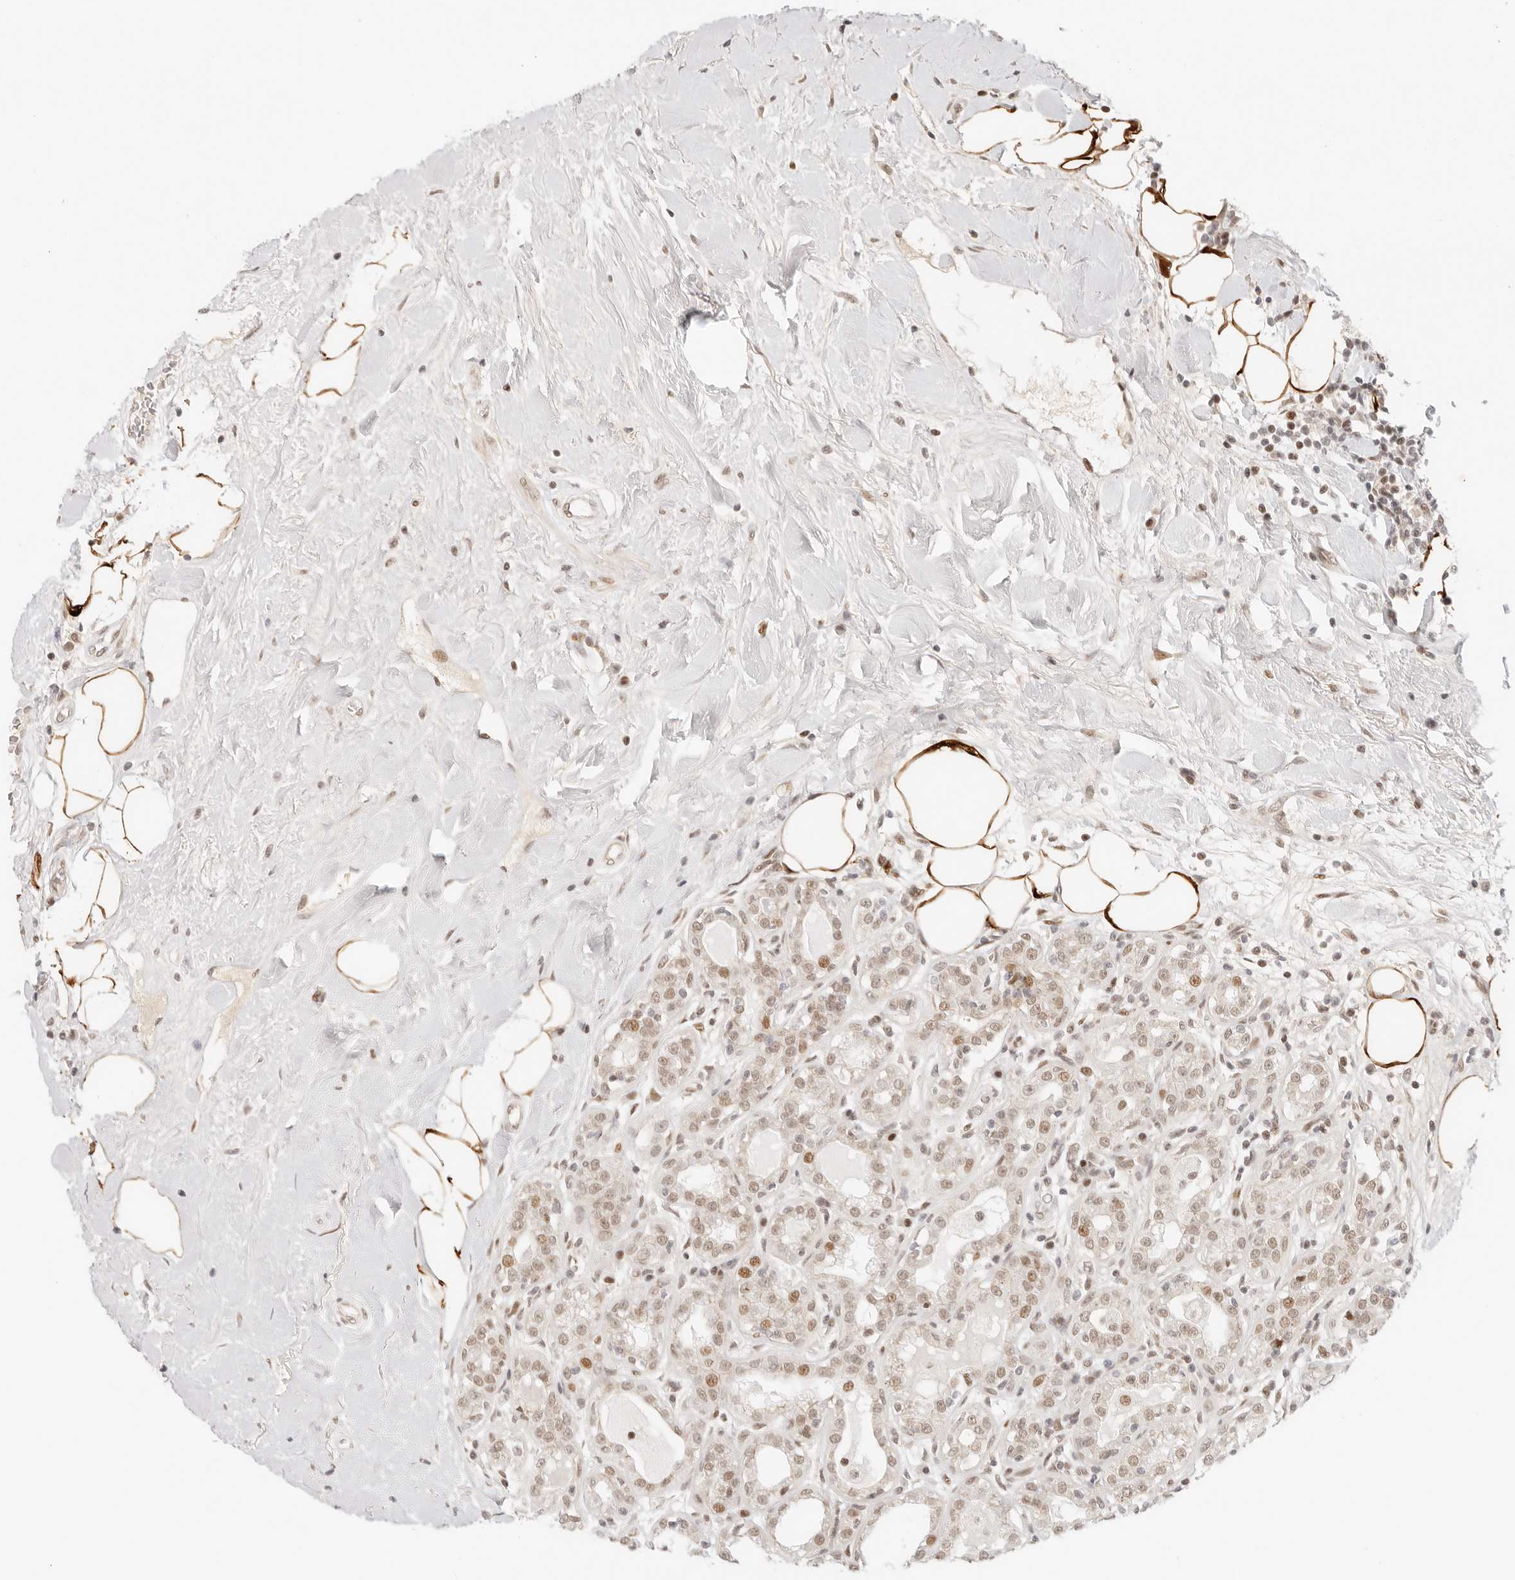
{"staining": {"intensity": "weak", "quantity": ">75%", "location": "nuclear"}, "tissue": "breast cancer", "cell_type": "Tumor cells", "image_type": "cancer", "snomed": [{"axis": "morphology", "description": "Duct carcinoma"}, {"axis": "topography", "description": "Breast"}], "caption": "High-power microscopy captured an immunohistochemistry photomicrograph of breast cancer (invasive ductal carcinoma), revealing weak nuclear expression in approximately >75% of tumor cells.", "gene": "HOXC5", "patient": {"sex": "female", "age": 27}}